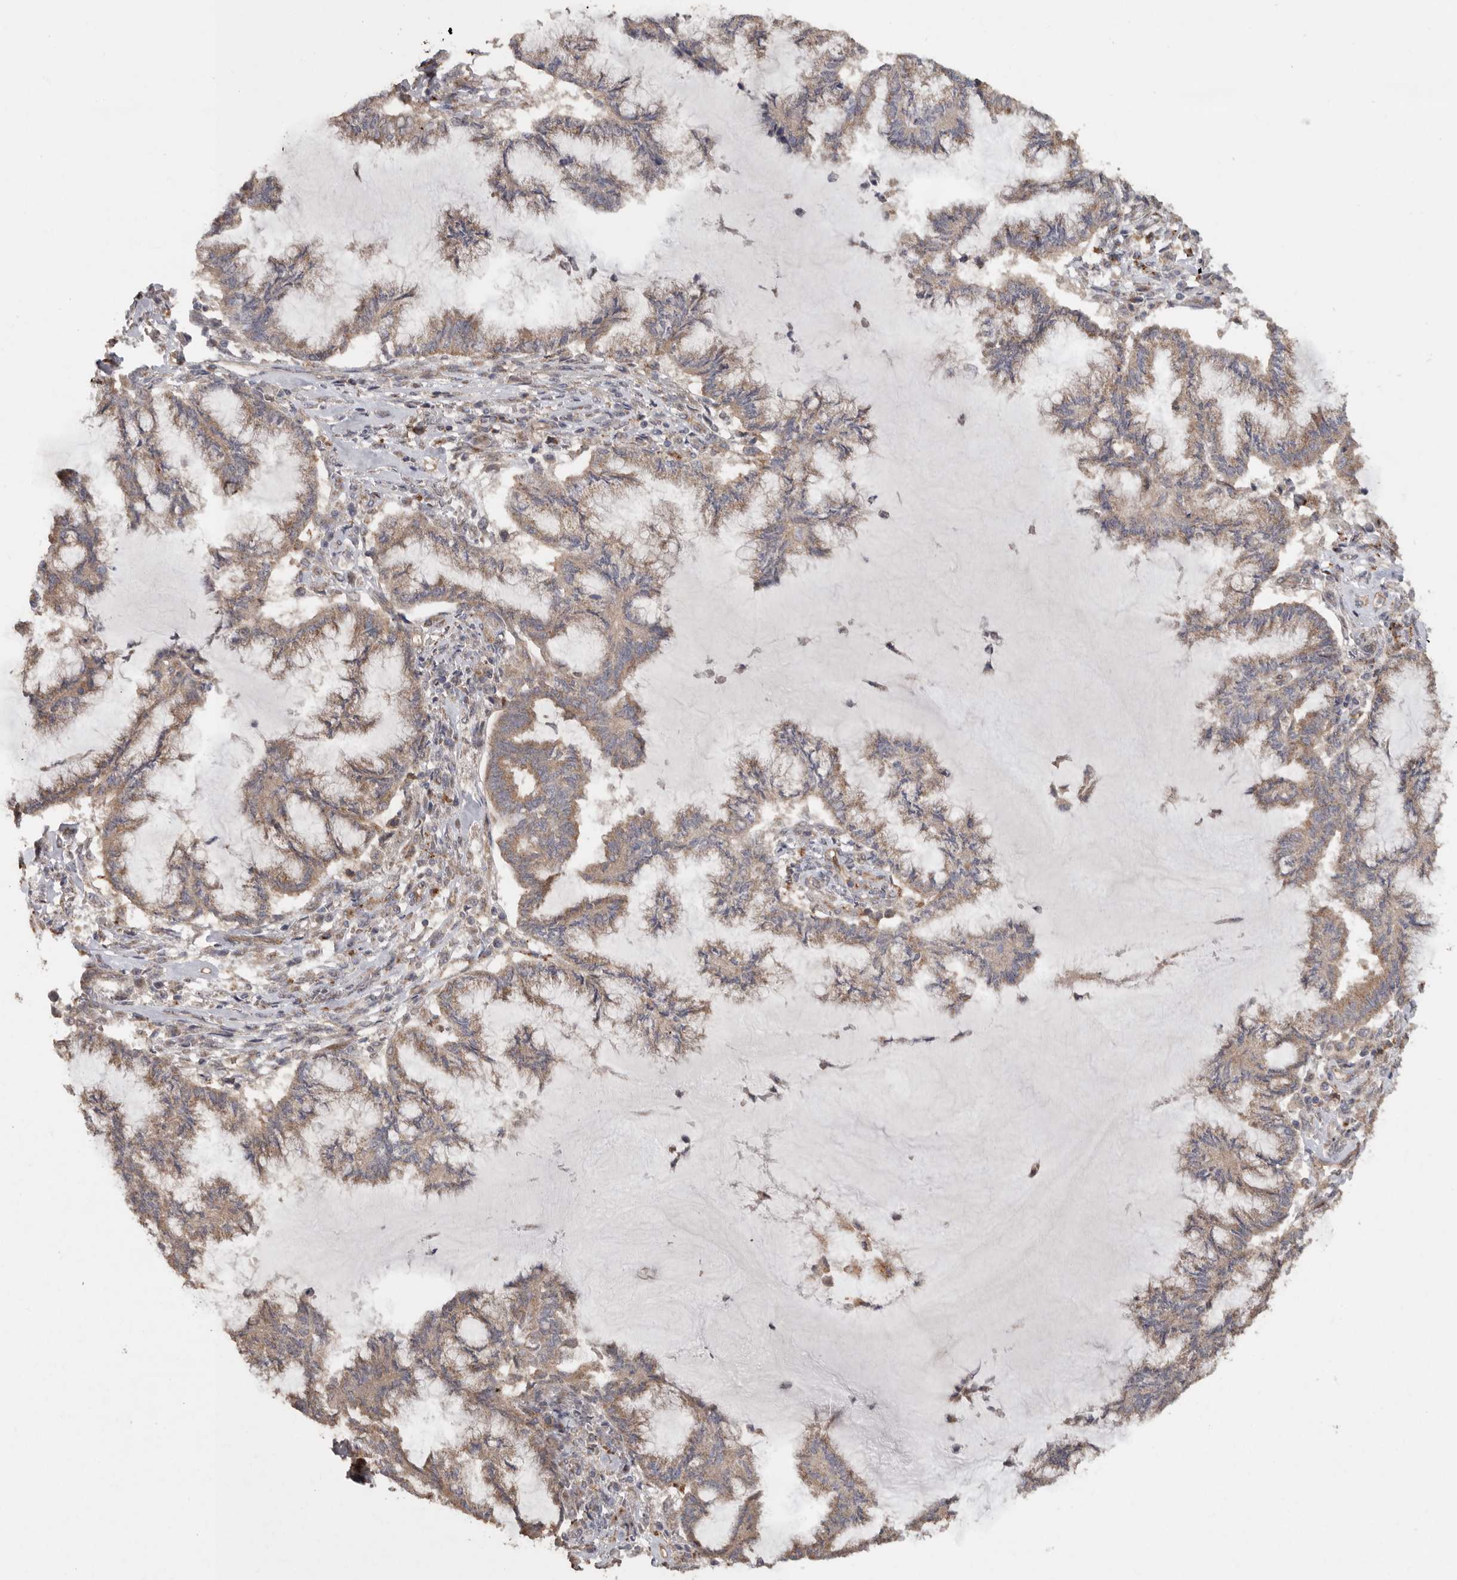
{"staining": {"intensity": "moderate", "quantity": ">75%", "location": "cytoplasmic/membranous"}, "tissue": "endometrial cancer", "cell_type": "Tumor cells", "image_type": "cancer", "snomed": [{"axis": "morphology", "description": "Adenocarcinoma, NOS"}, {"axis": "topography", "description": "Endometrium"}], "caption": "Endometrial cancer stained with a brown dye demonstrates moderate cytoplasmic/membranous positive expression in approximately >75% of tumor cells.", "gene": "PODXL2", "patient": {"sex": "female", "age": 86}}